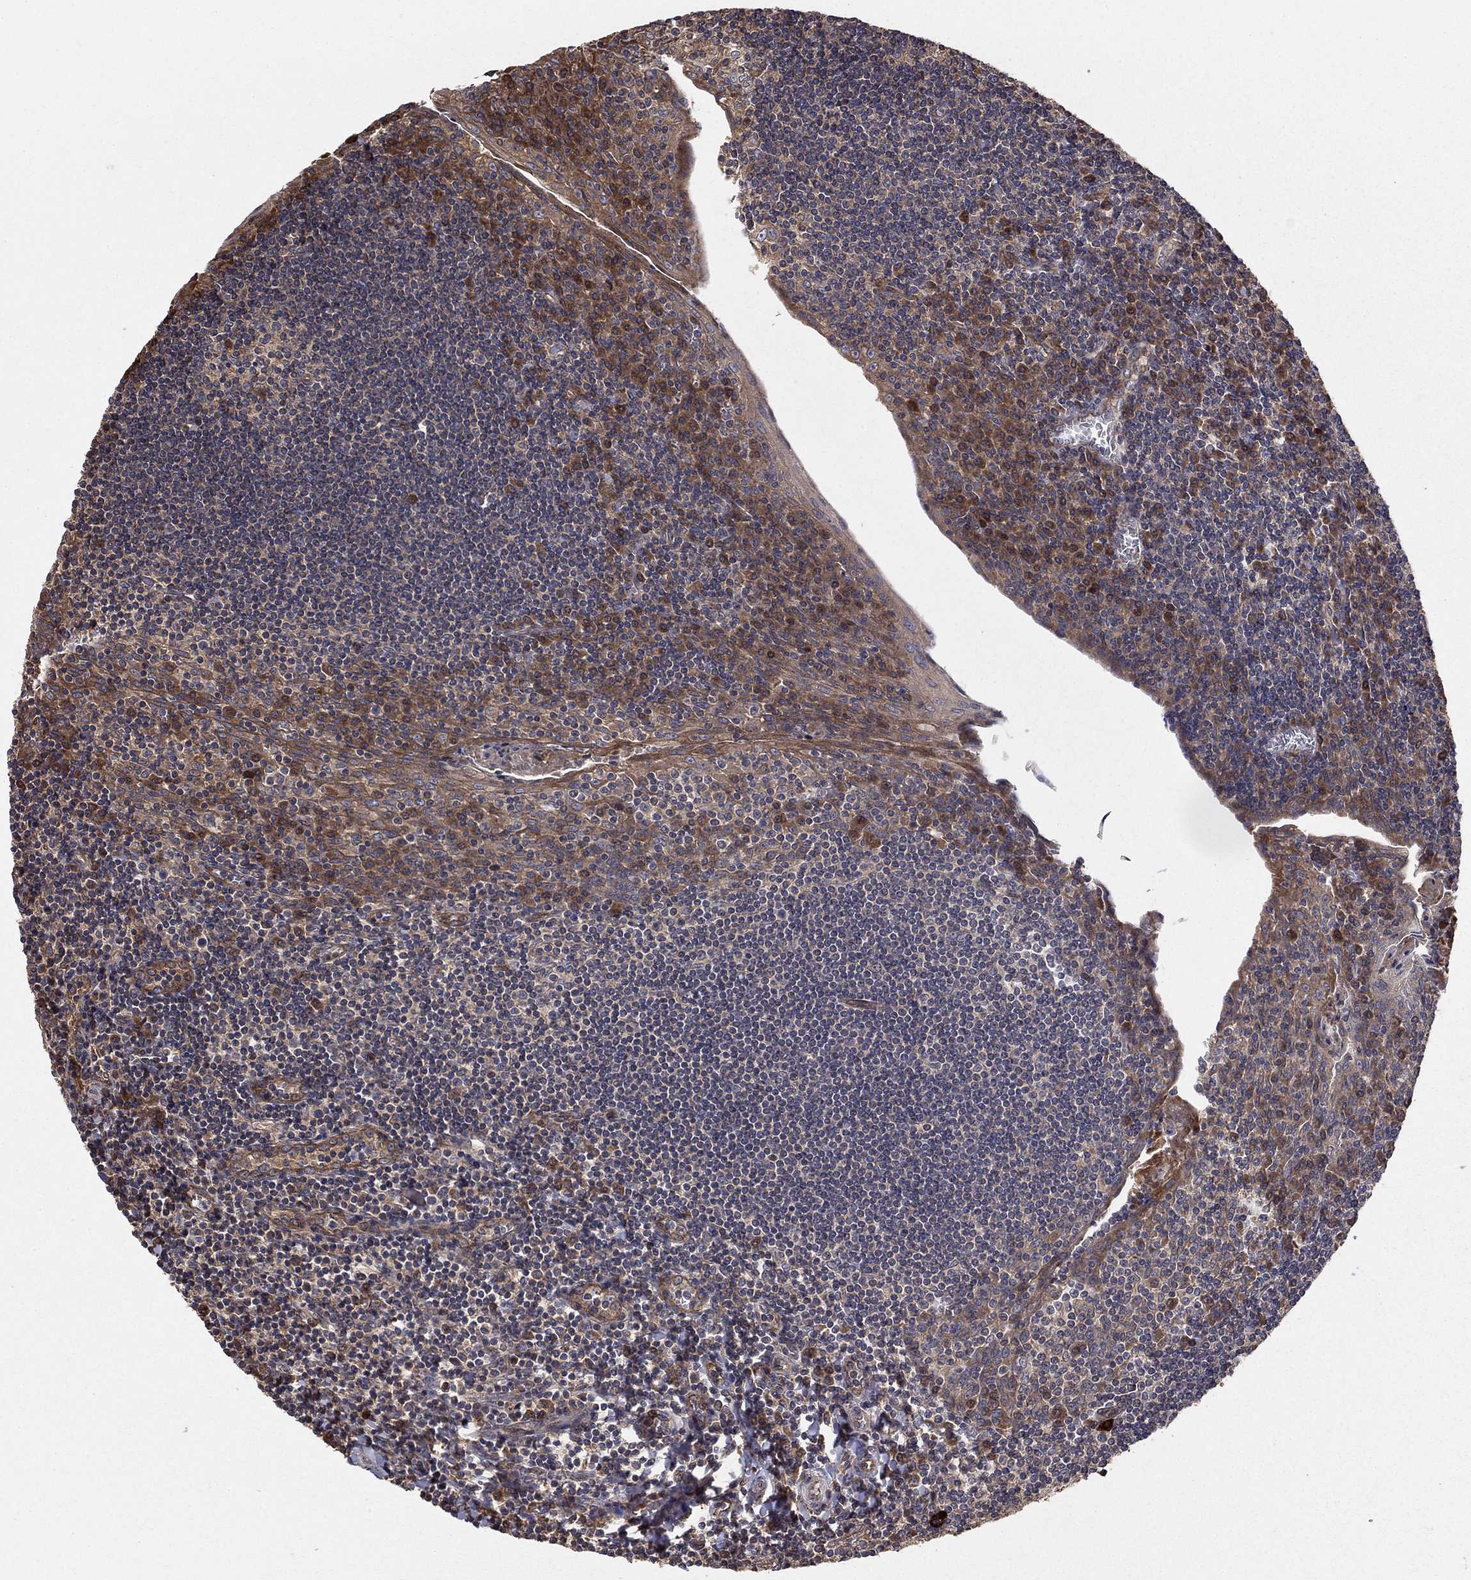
{"staining": {"intensity": "moderate", "quantity": "<25%", "location": "cytoplasmic/membranous"}, "tissue": "tonsil", "cell_type": "Germinal center cells", "image_type": "normal", "snomed": [{"axis": "morphology", "description": "Normal tissue, NOS"}, {"axis": "topography", "description": "Tonsil"}], "caption": "Normal tonsil shows moderate cytoplasmic/membranous expression in approximately <25% of germinal center cells, visualized by immunohistochemistry. (IHC, brightfield microscopy, high magnification).", "gene": "BABAM2", "patient": {"sex": "female", "age": 12}}